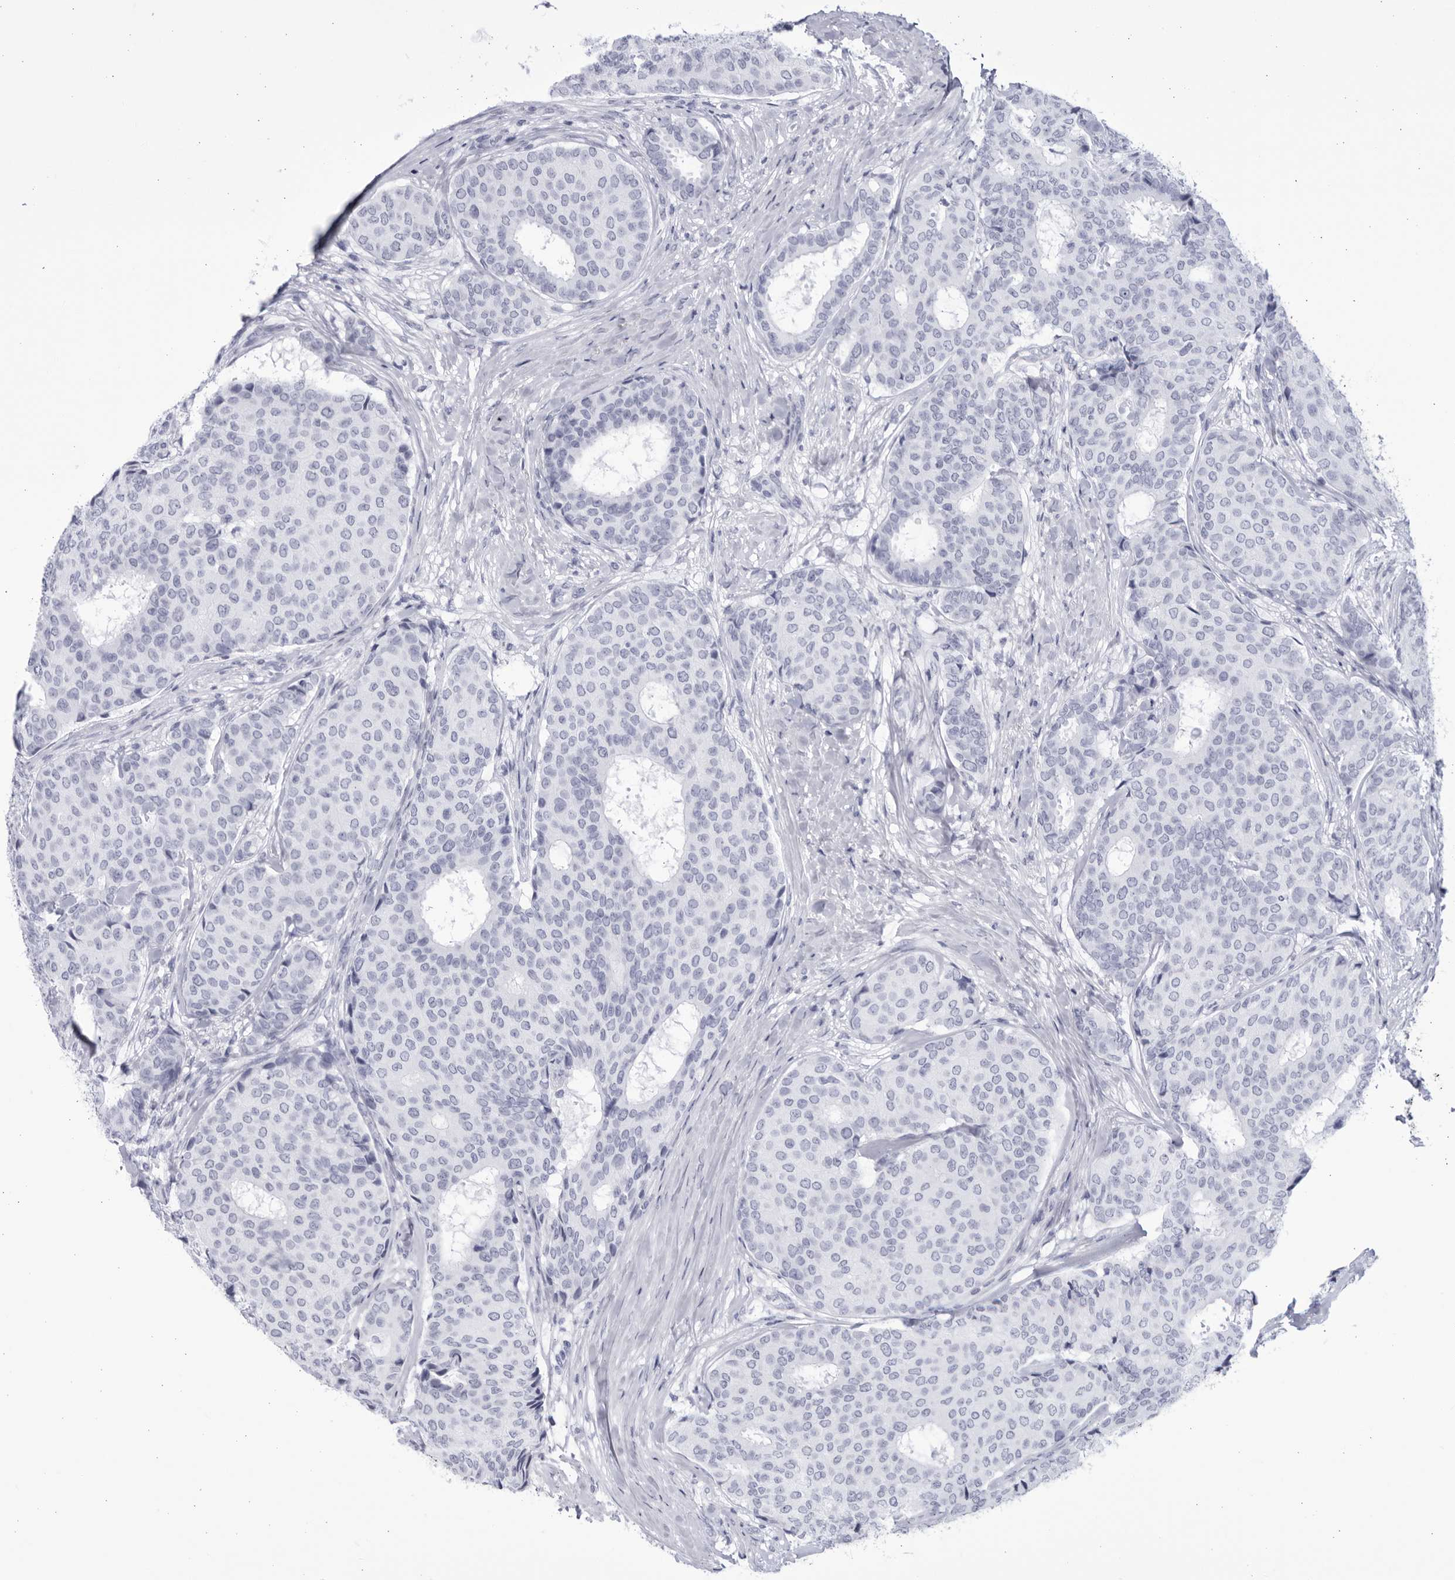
{"staining": {"intensity": "negative", "quantity": "none", "location": "none"}, "tissue": "breast cancer", "cell_type": "Tumor cells", "image_type": "cancer", "snomed": [{"axis": "morphology", "description": "Duct carcinoma"}, {"axis": "topography", "description": "Breast"}], "caption": "IHC histopathology image of human breast intraductal carcinoma stained for a protein (brown), which reveals no expression in tumor cells.", "gene": "CCDC181", "patient": {"sex": "female", "age": 75}}